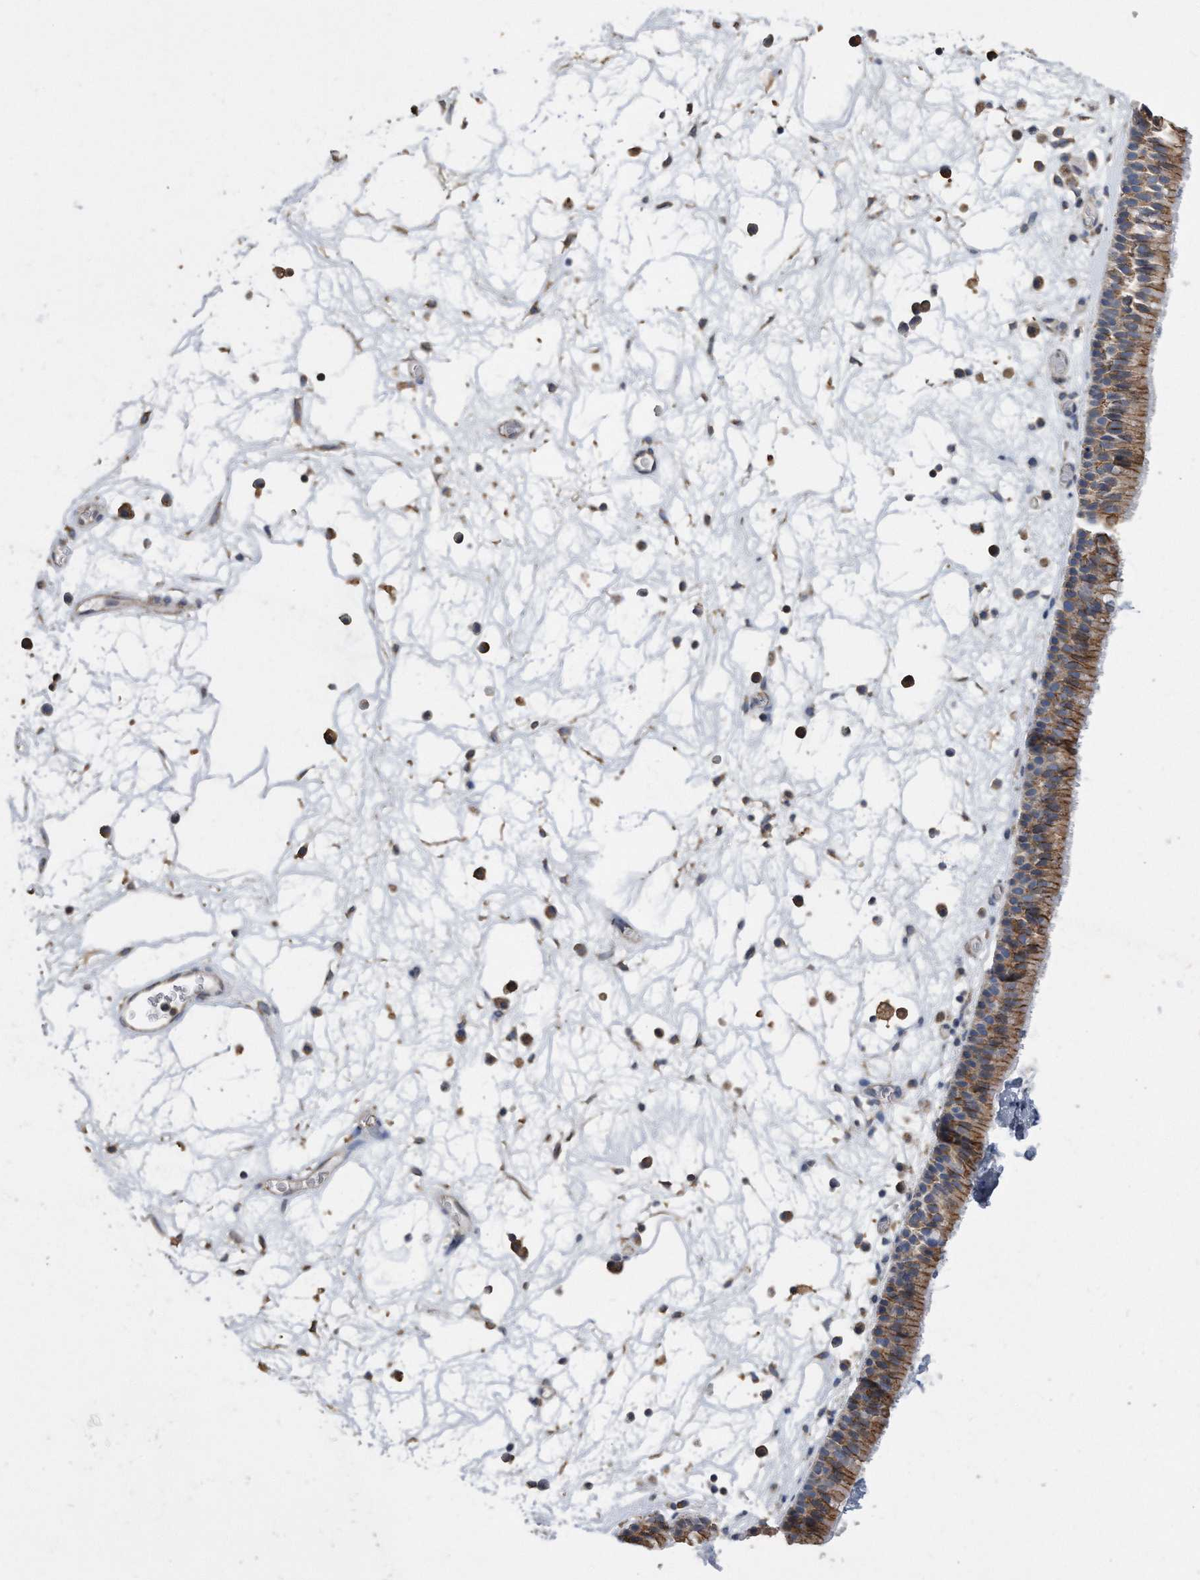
{"staining": {"intensity": "moderate", "quantity": ">75%", "location": "cytoplasmic/membranous"}, "tissue": "nasopharynx", "cell_type": "Respiratory epithelial cells", "image_type": "normal", "snomed": [{"axis": "morphology", "description": "Normal tissue, NOS"}, {"axis": "morphology", "description": "Inflammation, NOS"}, {"axis": "morphology", "description": "Malignant melanoma, Metastatic site"}, {"axis": "topography", "description": "Nasopharynx"}], "caption": "About >75% of respiratory epithelial cells in unremarkable human nasopharynx demonstrate moderate cytoplasmic/membranous protein staining as visualized by brown immunohistochemical staining.", "gene": "CDCP1", "patient": {"sex": "male", "age": 70}}